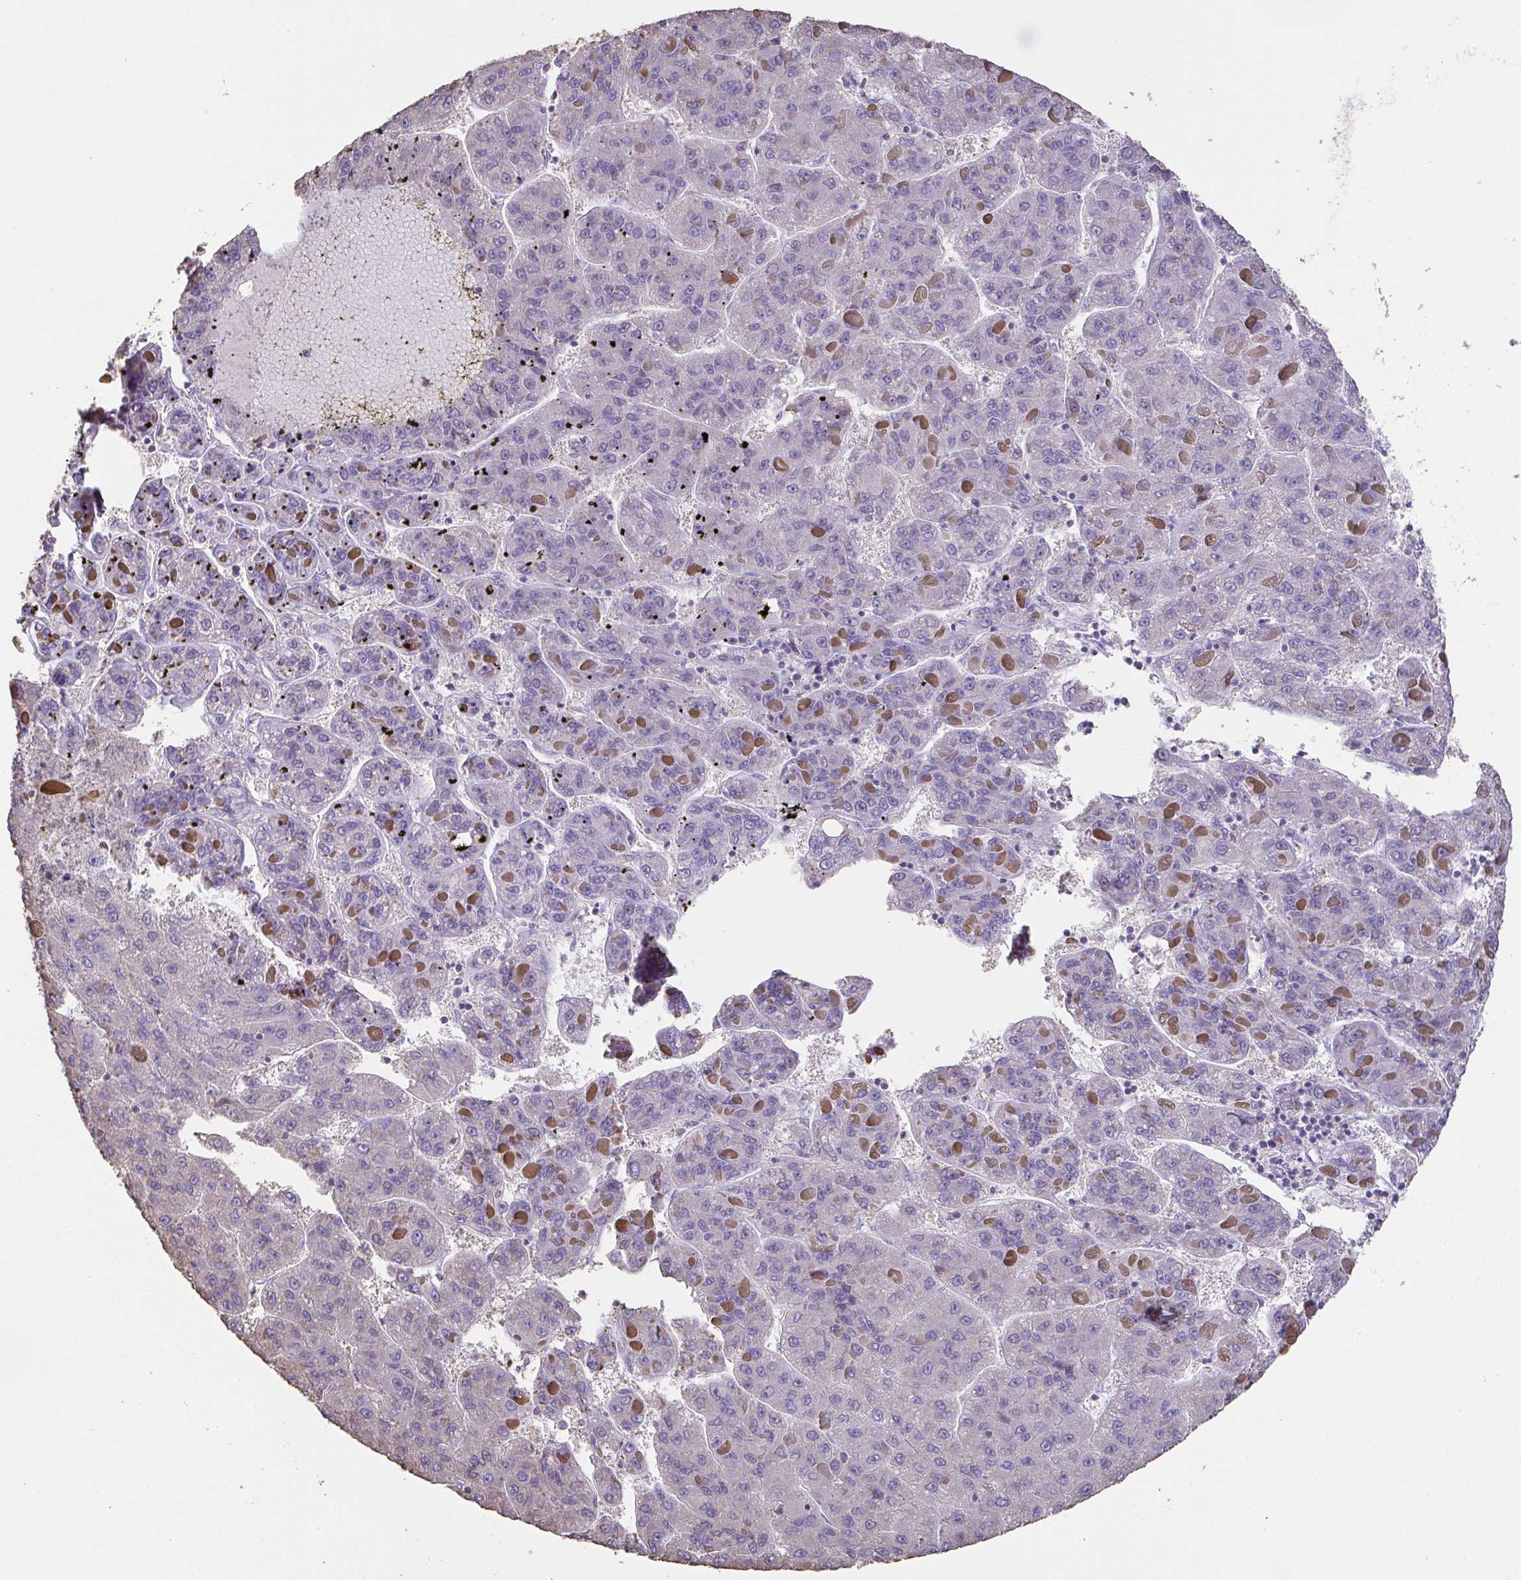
{"staining": {"intensity": "negative", "quantity": "none", "location": "none"}, "tissue": "liver cancer", "cell_type": "Tumor cells", "image_type": "cancer", "snomed": [{"axis": "morphology", "description": "Carcinoma, Hepatocellular, NOS"}, {"axis": "topography", "description": "Liver"}], "caption": "The micrograph shows no significant staining in tumor cells of liver cancer.", "gene": "IL23R", "patient": {"sex": "female", "age": 82}}